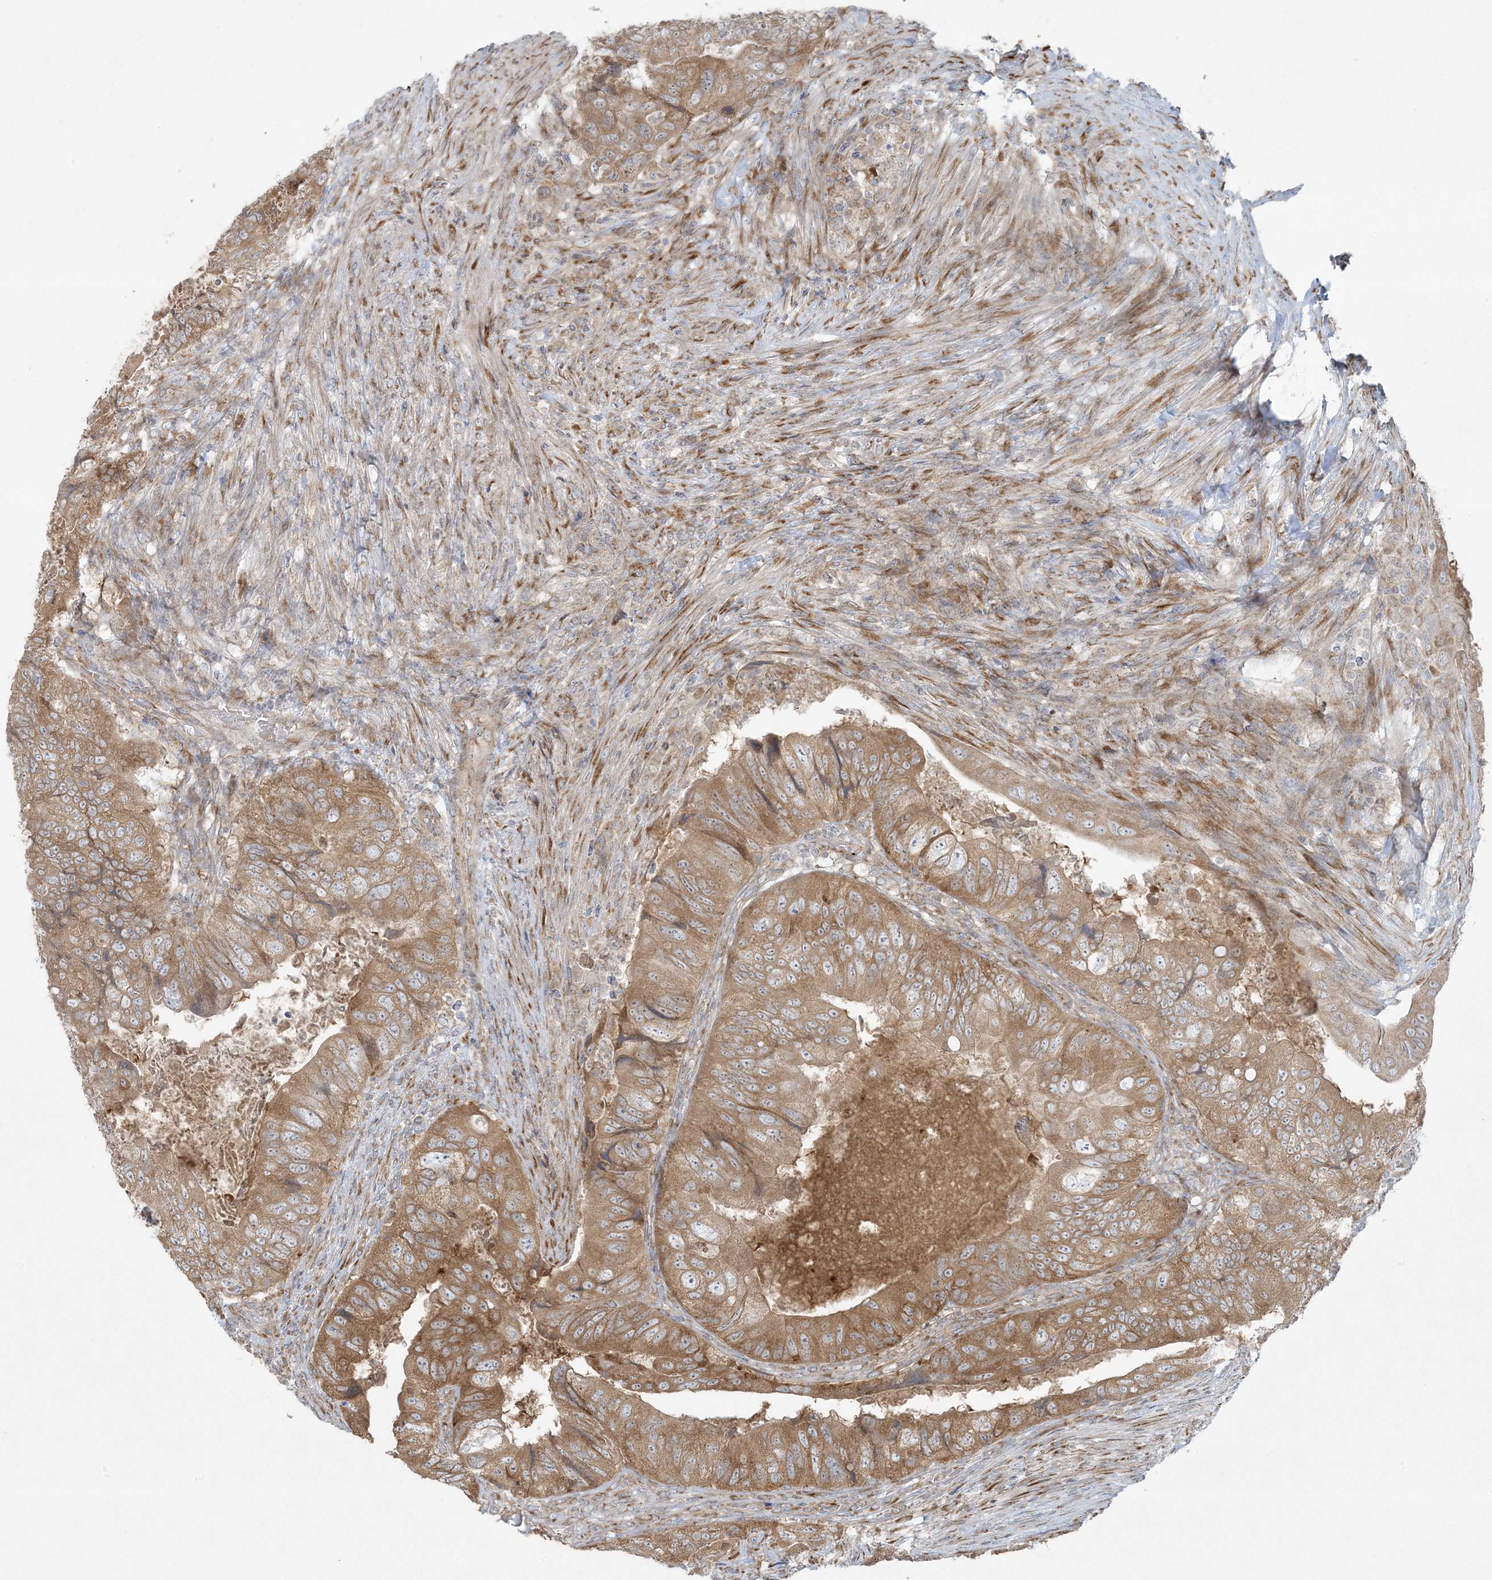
{"staining": {"intensity": "moderate", "quantity": ">75%", "location": "cytoplasmic/membranous"}, "tissue": "colorectal cancer", "cell_type": "Tumor cells", "image_type": "cancer", "snomed": [{"axis": "morphology", "description": "Adenocarcinoma, NOS"}, {"axis": "topography", "description": "Rectum"}], "caption": "Colorectal cancer stained for a protein (brown) shows moderate cytoplasmic/membranous positive staining in approximately >75% of tumor cells.", "gene": "ZNF263", "patient": {"sex": "male", "age": 63}}